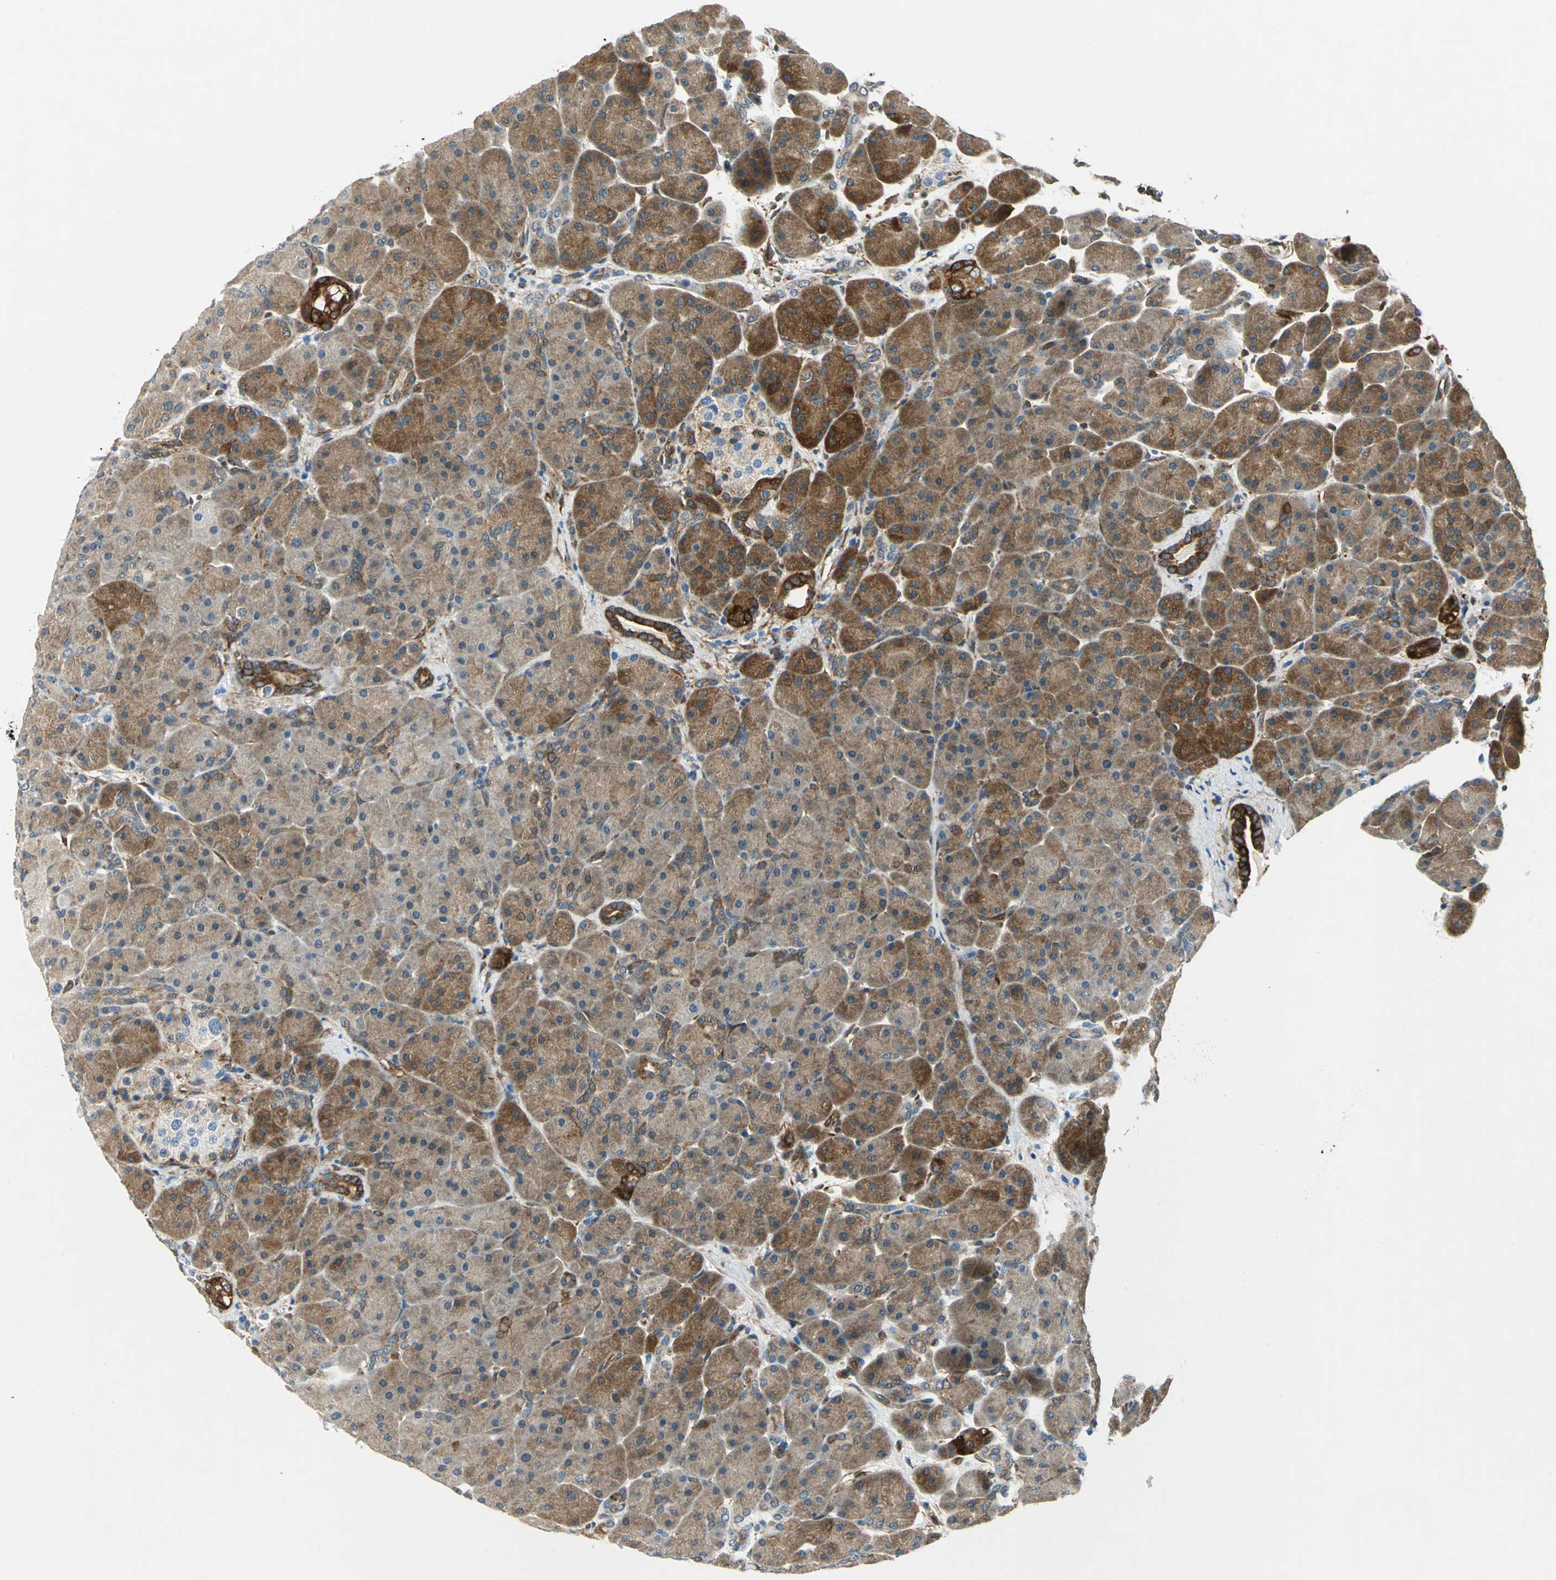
{"staining": {"intensity": "strong", "quantity": ">75%", "location": "cytoplasmic/membranous"}, "tissue": "pancreas", "cell_type": "Exocrine glandular cells", "image_type": "normal", "snomed": [{"axis": "morphology", "description": "Normal tissue, NOS"}, {"axis": "topography", "description": "Pancreas"}], "caption": "Normal pancreas shows strong cytoplasmic/membranous expression in about >75% of exocrine glandular cells.", "gene": "HSPB1", "patient": {"sex": "male", "age": 66}}